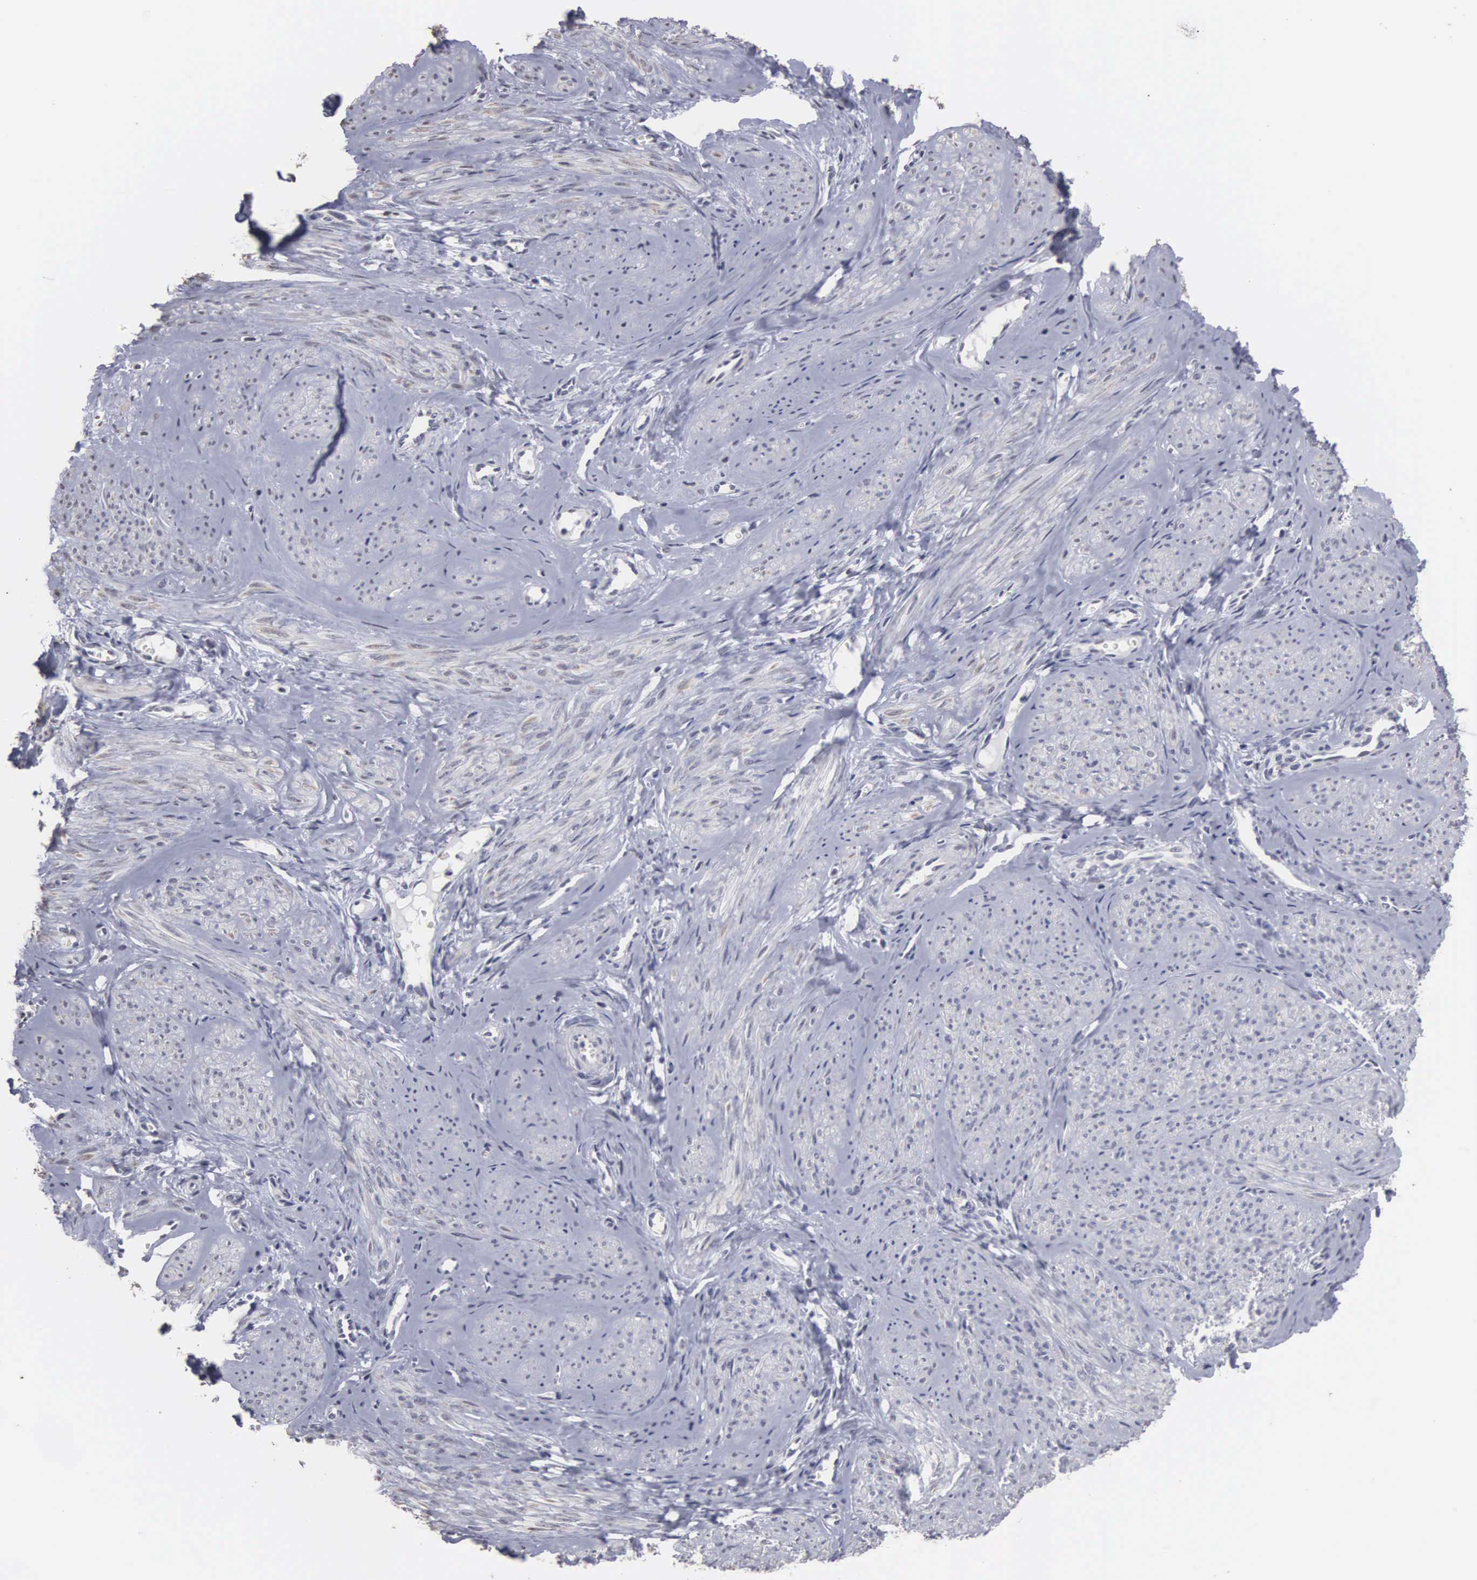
{"staining": {"intensity": "negative", "quantity": "none", "location": "none"}, "tissue": "smooth muscle", "cell_type": "Smooth muscle cells", "image_type": "normal", "snomed": [{"axis": "morphology", "description": "Normal tissue, NOS"}, {"axis": "topography", "description": "Uterus"}], "caption": "An image of human smooth muscle is negative for staining in smooth muscle cells. Brightfield microscopy of immunohistochemistry (IHC) stained with DAB (3,3'-diaminobenzidine) (brown) and hematoxylin (blue), captured at high magnification.", "gene": "UPB1", "patient": {"sex": "female", "age": 45}}